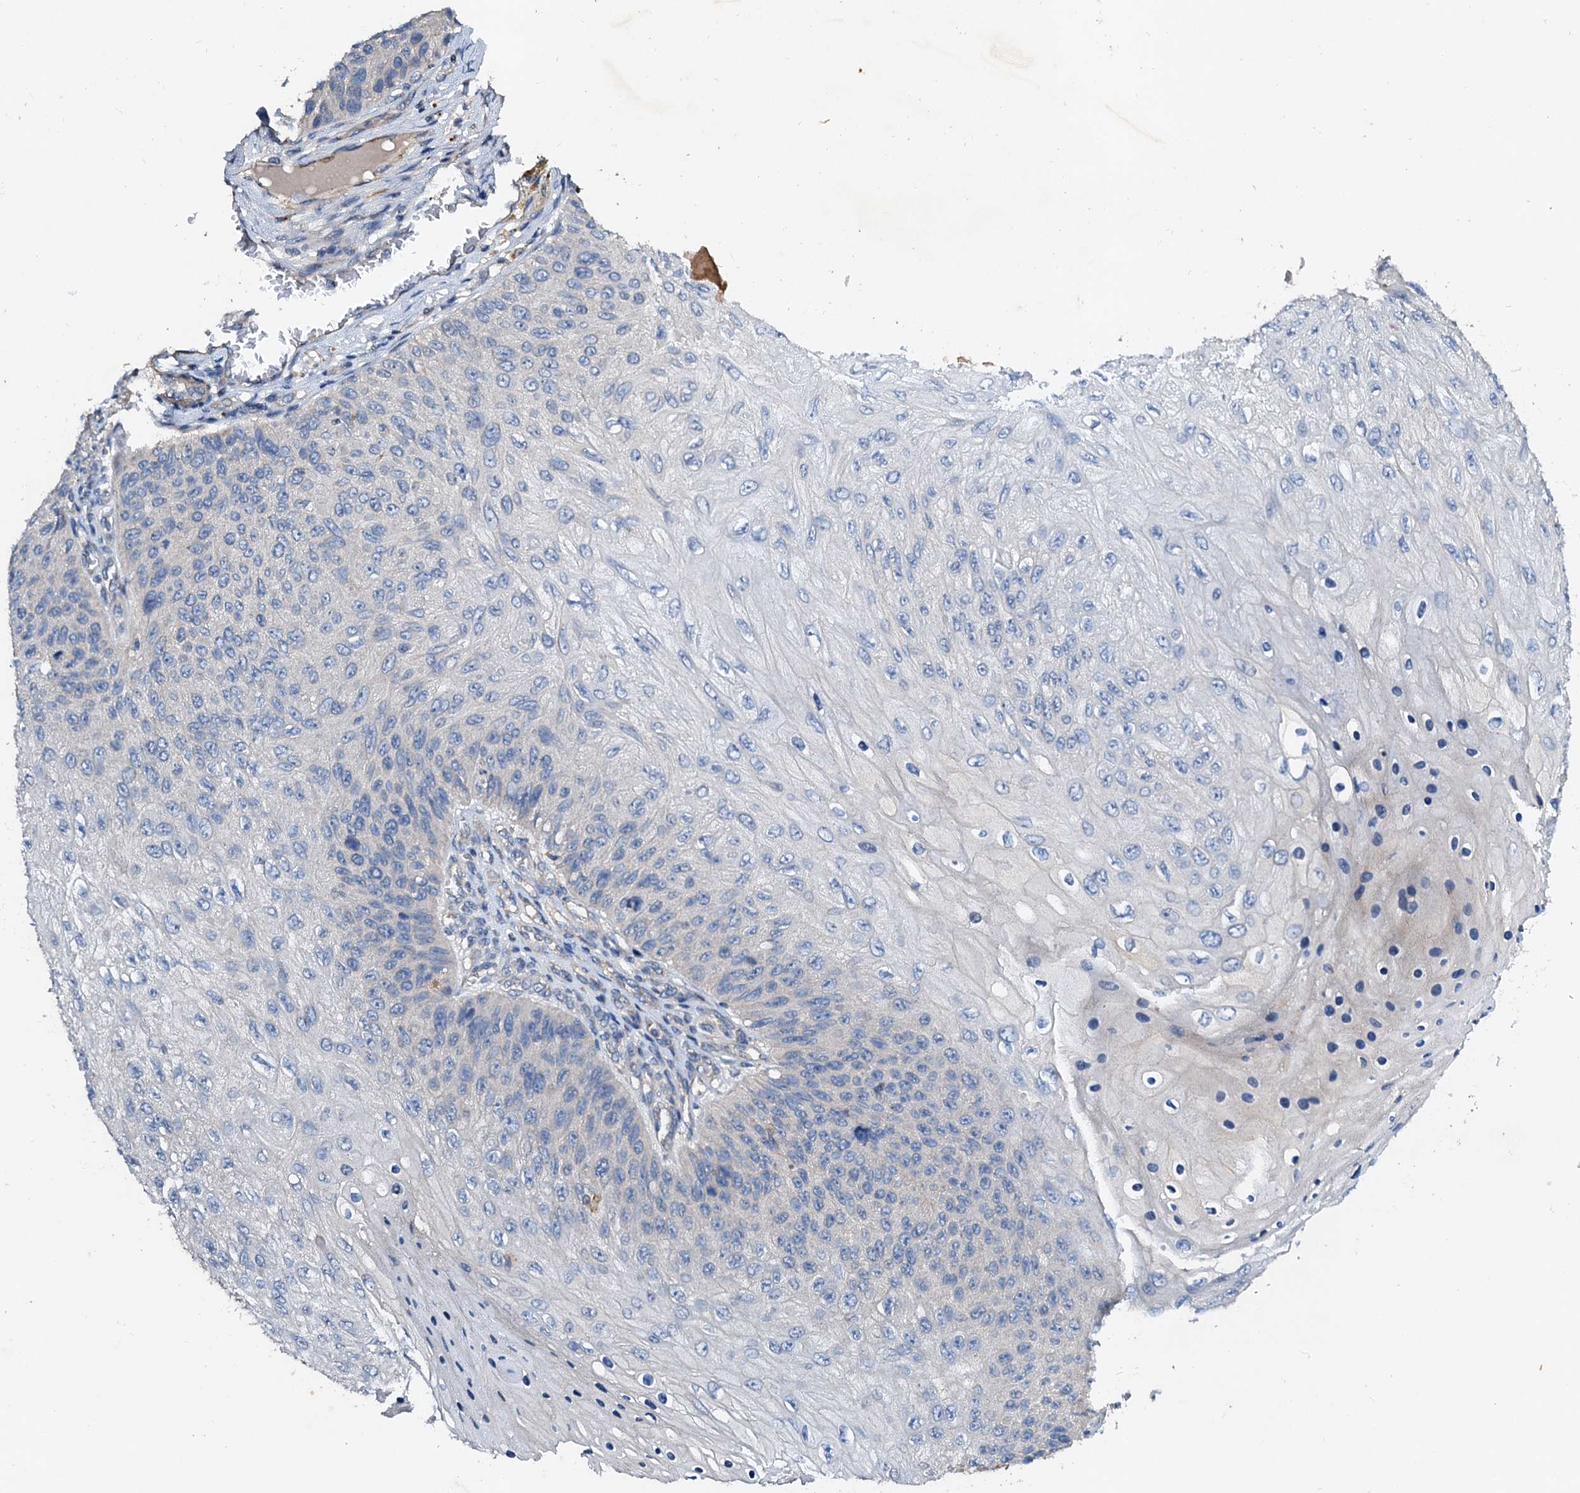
{"staining": {"intensity": "negative", "quantity": "none", "location": "none"}, "tissue": "skin cancer", "cell_type": "Tumor cells", "image_type": "cancer", "snomed": [{"axis": "morphology", "description": "Squamous cell carcinoma, NOS"}, {"axis": "topography", "description": "Skin"}], "caption": "Tumor cells show no significant expression in squamous cell carcinoma (skin). Nuclei are stained in blue.", "gene": "FIBIN", "patient": {"sex": "female", "age": 88}}